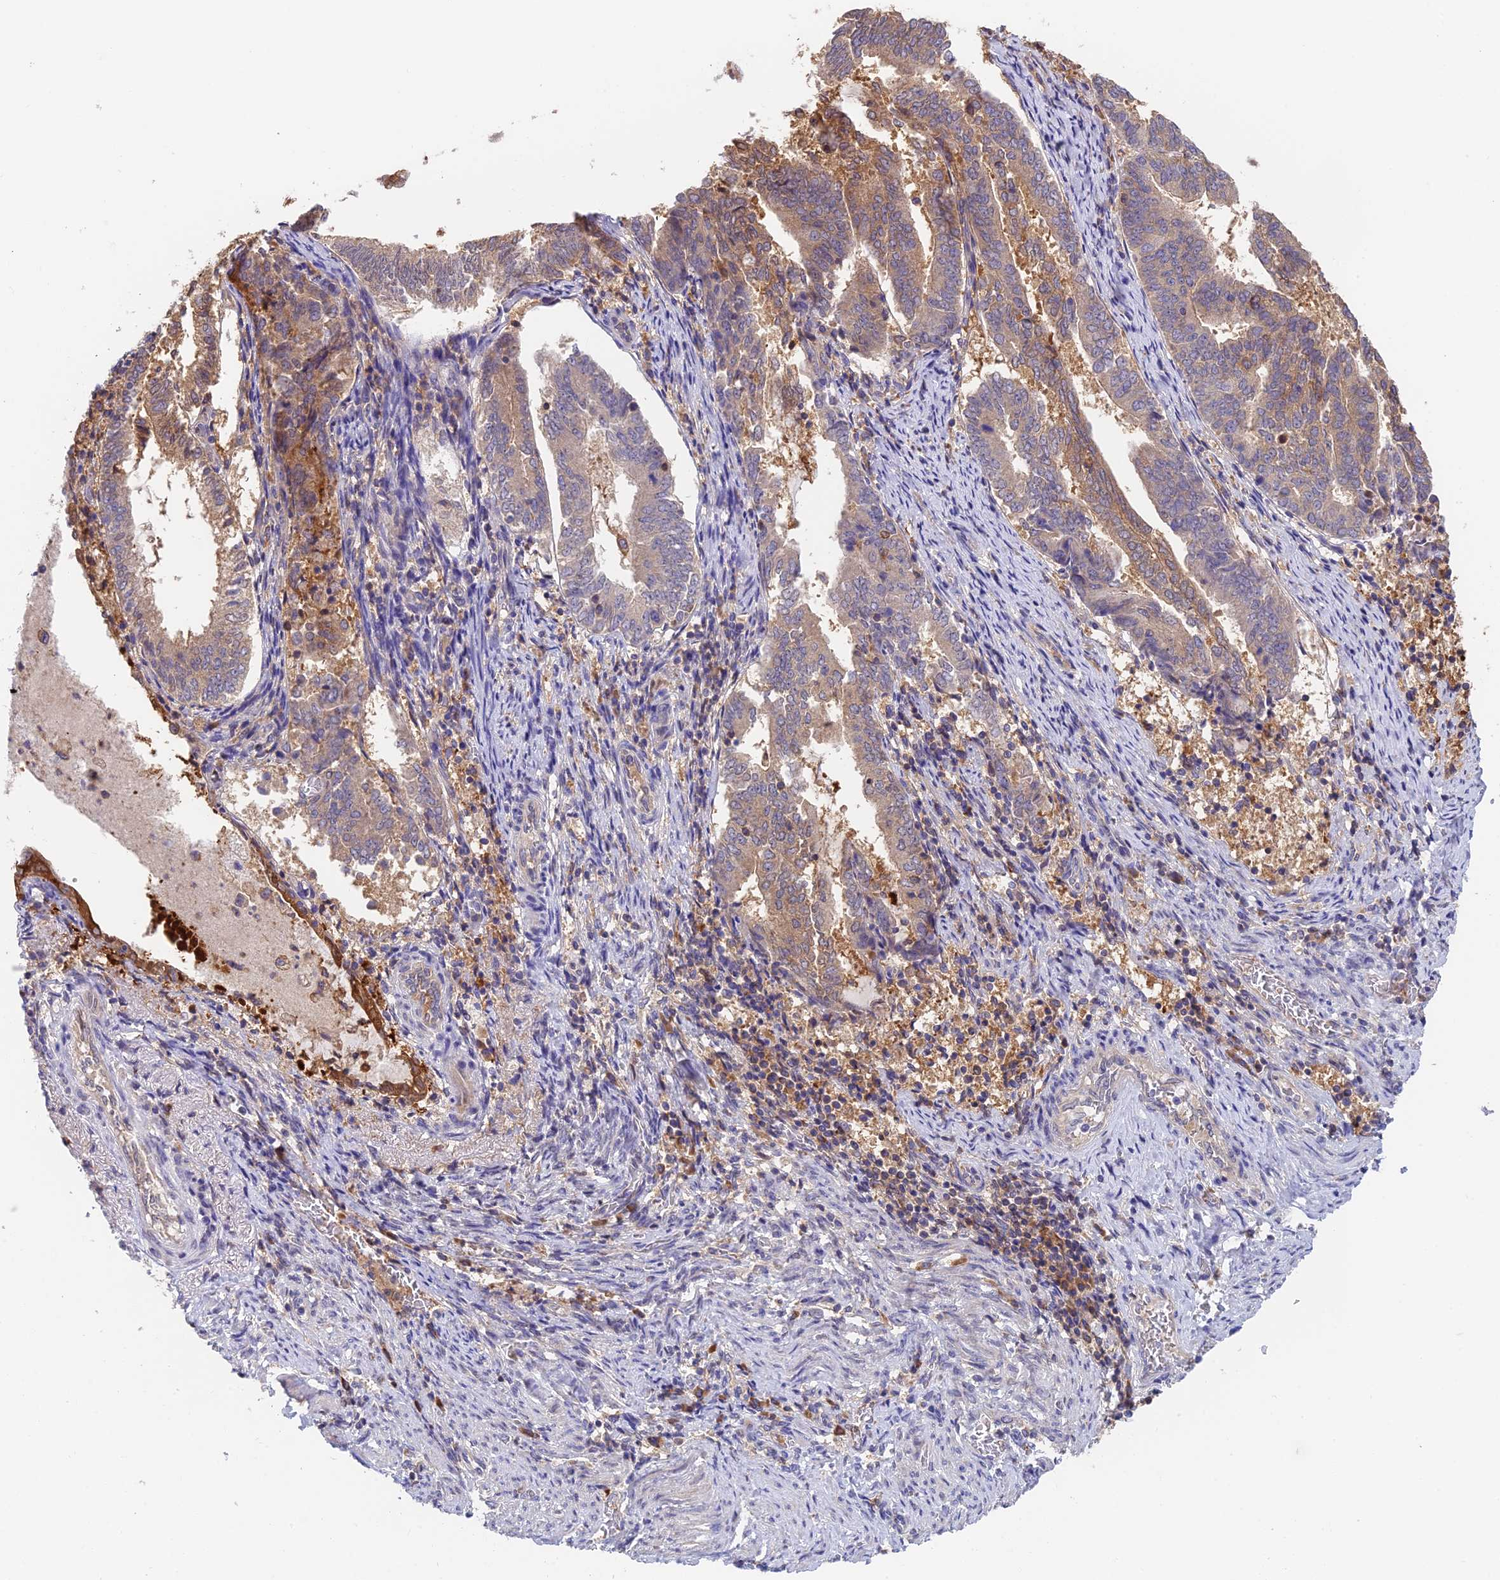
{"staining": {"intensity": "weak", "quantity": "25%-75%", "location": "cytoplasmic/membranous"}, "tissue": "endometrial cancer", "cell_type": "Tumor cells", "image_type": "cancer", "snomed": [{"axis": "morphology", "description": "Adenocarcinoma, NOS"}, {"axis": "topography", "description": "Endometrium"}], "caption": "Weak cytoplasmic/membranous staining is identified in about 25%-75% of tumor cells in endometrial cancer. (DAB = brown stain, brightfield microscopy at high magnification).", "gene": "IPO5", "patient": {"sex": "female", "age": 80}}